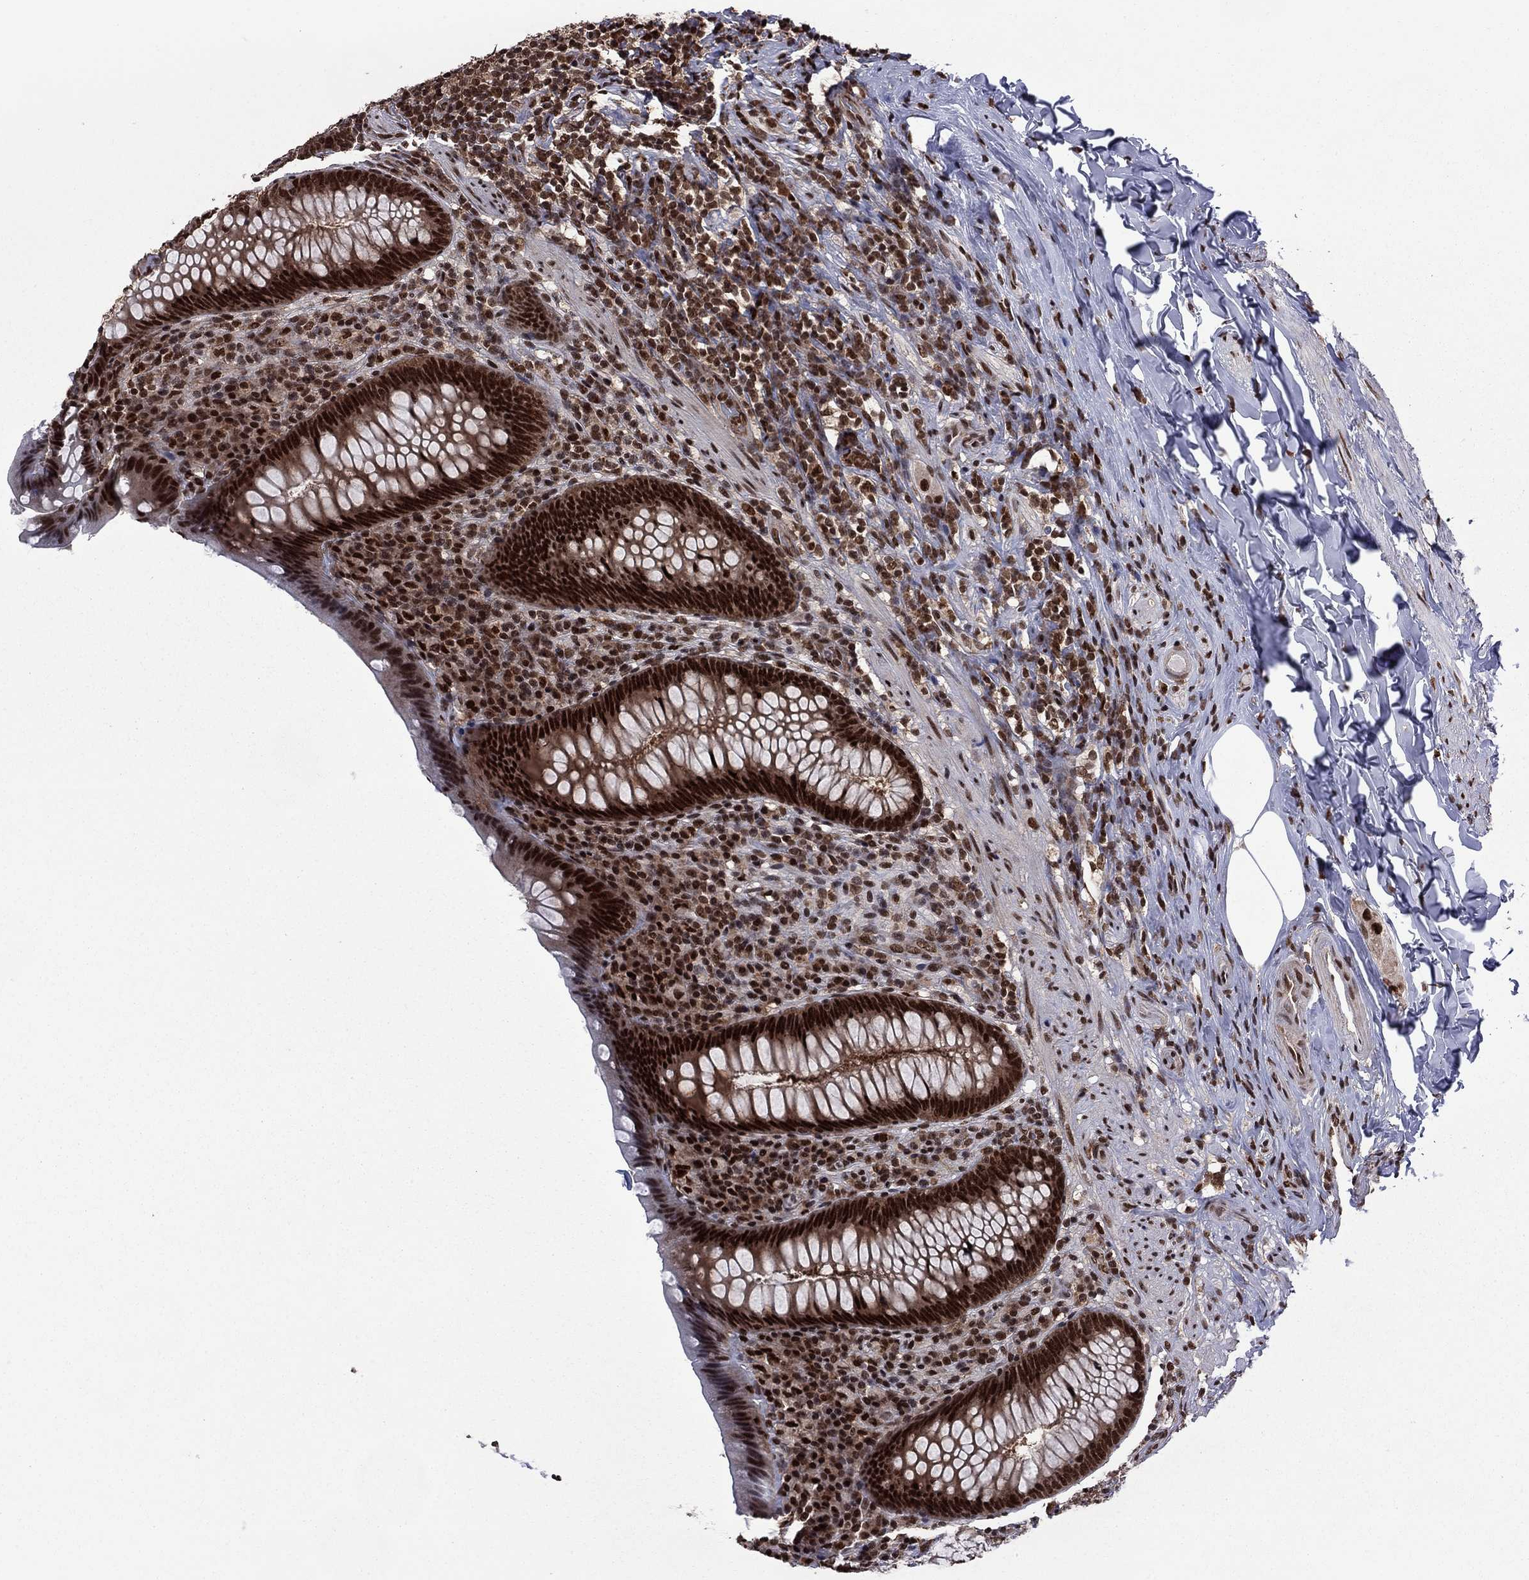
{"staining": {"intensity": "strong", "quantity": ">75%", "location": "nuclear"}, "tissue": "appendix", "cell_type": "Glandular cells", "image_type": "normal", "snomed": [{"axis": "morphology", "description": "Normal tissue, NOS"}, {"axis": "topography", "description": "Appendix"}], "caption": "Immunohistochemistry micrograph of normal appendix: human appendix stained using immunohistochemistry exhibits high levels of strong protein expression localized specifically in the nuclear of glandular cells, appearing as a nuclear brown color.", "gene": "MED25", "patient": {"sex": "male", "age": 47}}